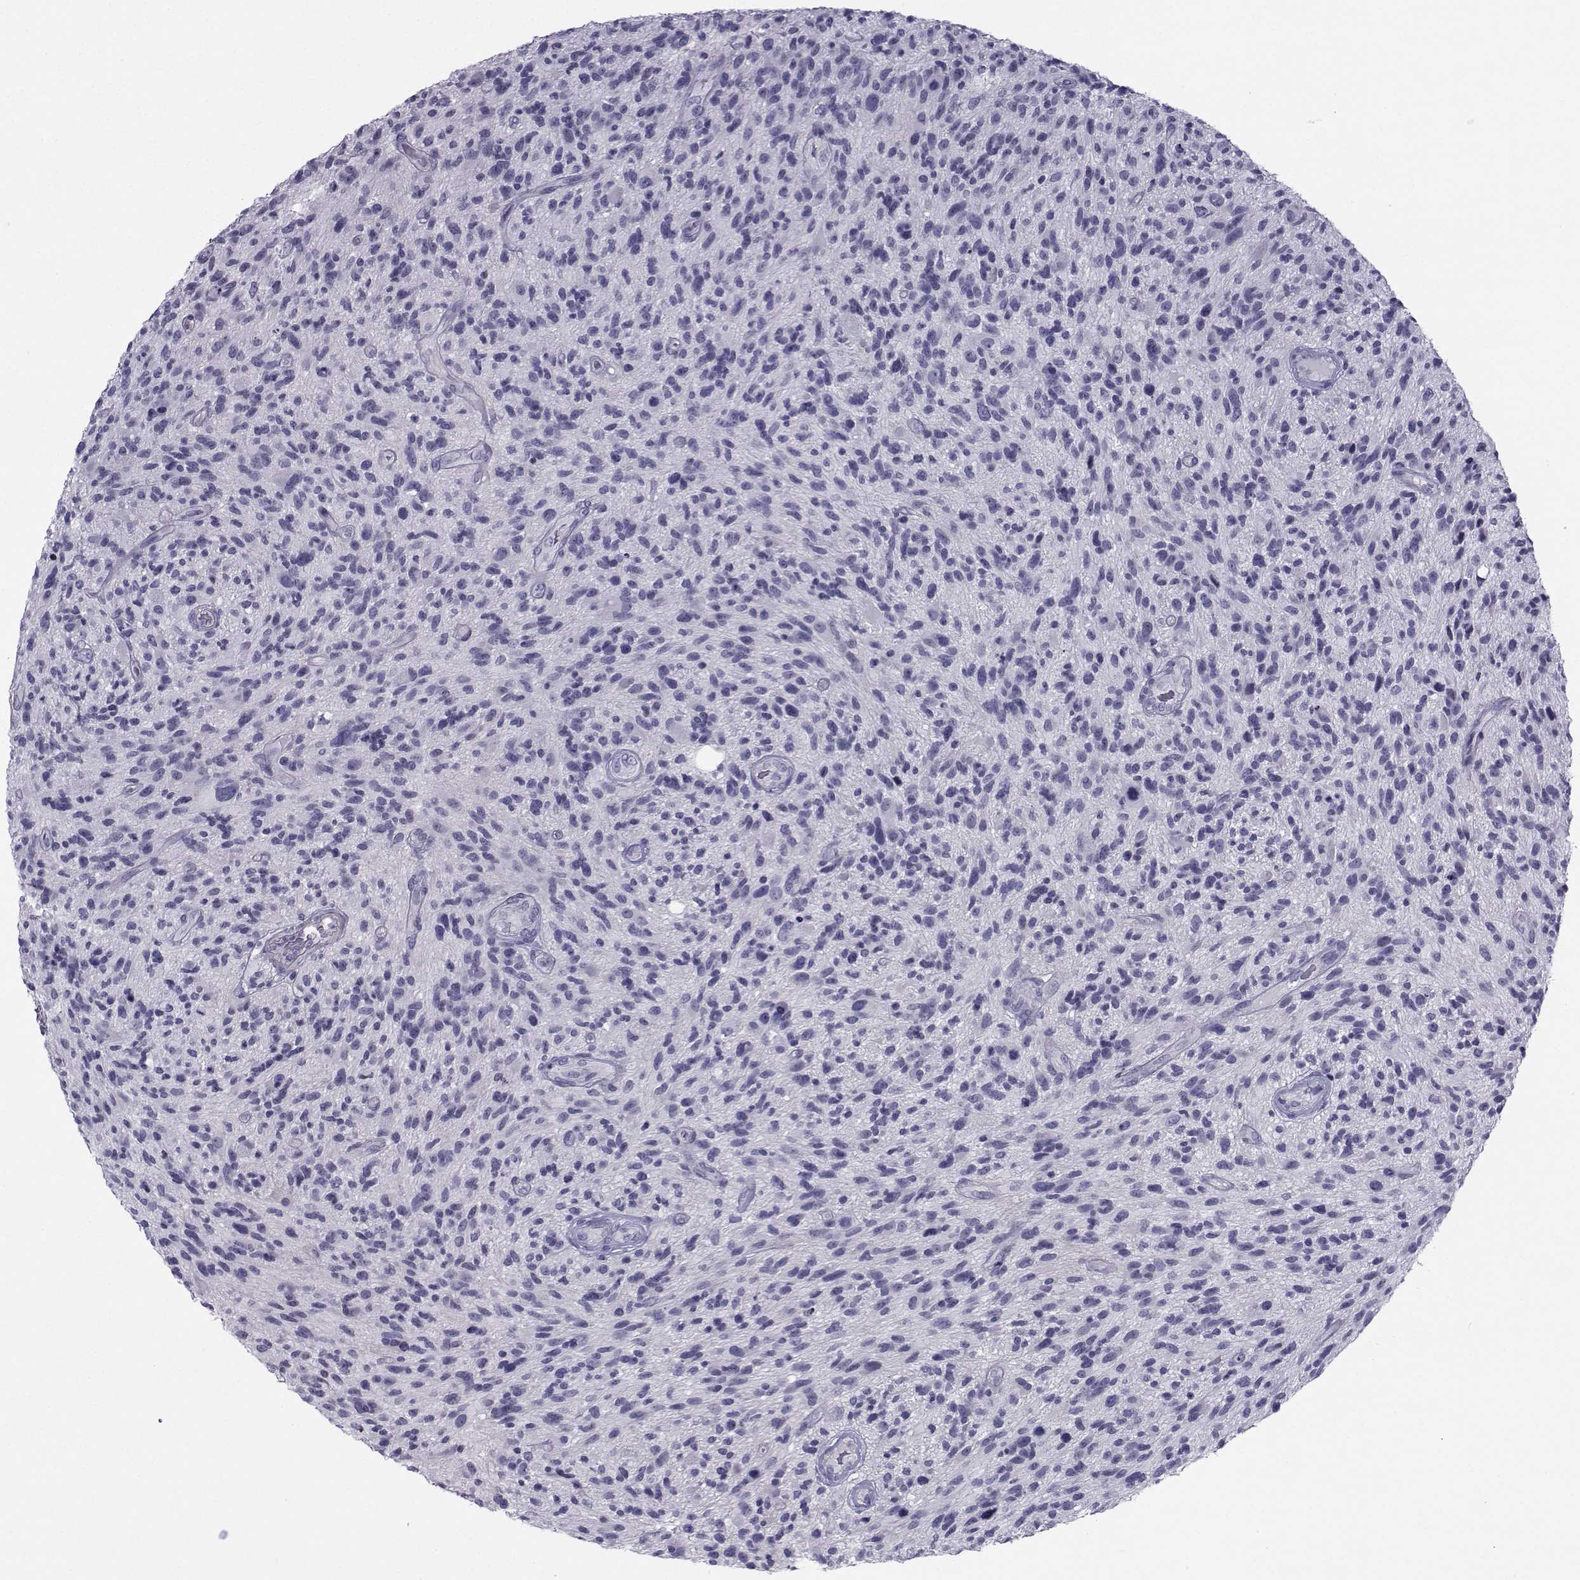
{"staining": {"intensity": "negative", "quantity": "none", "location": "none"}, "tissue": "glioma", "cell_type": "Tumor cells", "image_type": "cancer", "snomed": [{"axis": "morphology", "description": "Glioma, malignant, High grade"}, {"axis": "topography", "description": "Brain"}], "caption": "Immunohistochemical staining of human glioma exhibits no significant staining in tumor cells. (Stains: DAB (3,3'-diaminobenzidine) immunohistochemistry (IHC) with hematoxylin counter stain, Microscopy: brightfield microscopy at high magnification).", "gene": "SPANXD", "patient": {"sex": "male", "age": 47}}